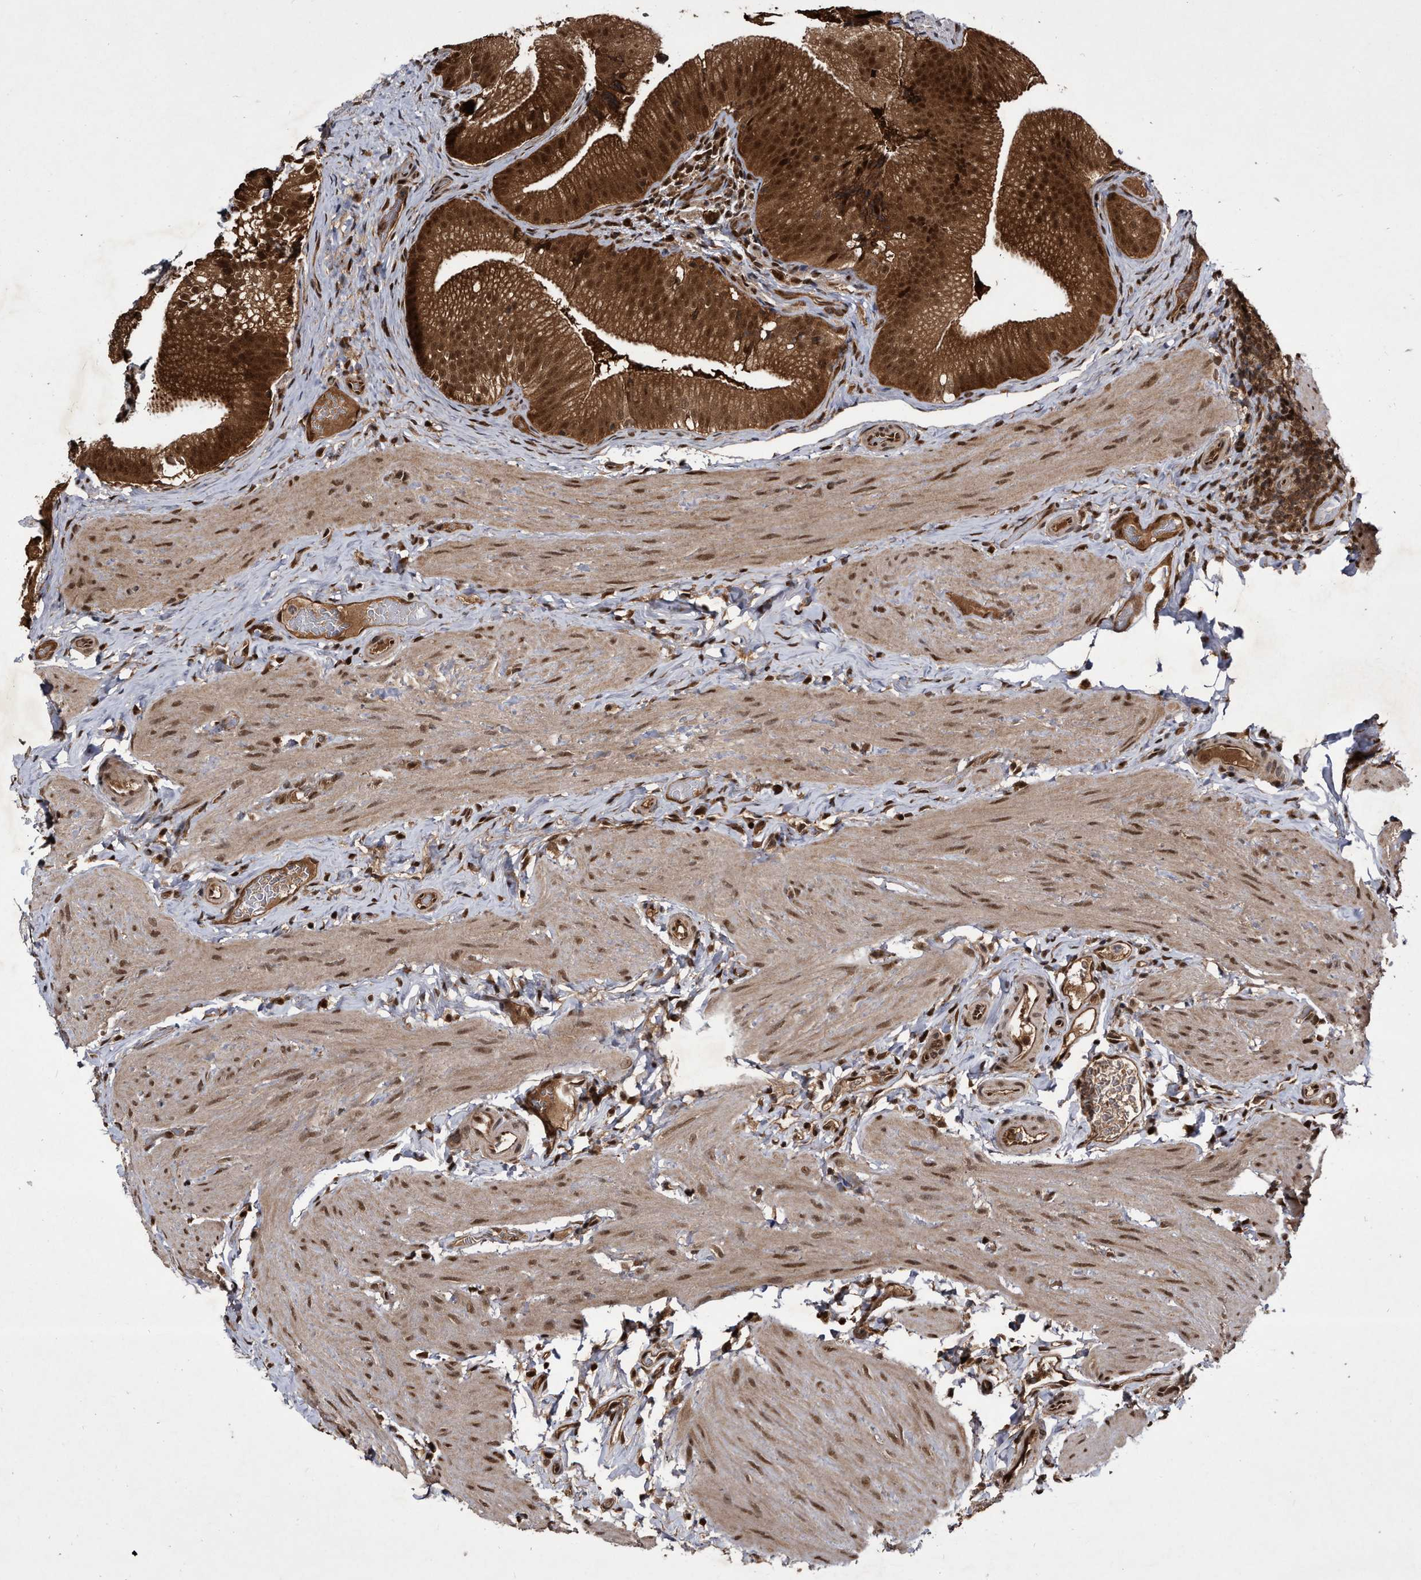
{"staining": {"intensity": "strong", "quantity": ">75%", "location": "cytoplasmic/membranous,nuclear"}, "tissue": "gallbladder", "cell_type": "Glandular cells", "image_type": "normal", "snomed": [{"axis": "morphology", "description": "Normal tissue, NOS"}, {"axis": "topography", "description": "Gallbladder"}], "caption": "DAB (3,3'-diaminobenzidine) immunohistochemical staining of benign gallbladder demonstrates strong cytoplasmic/membranous,nuclear protein expression in approximately >75% of glandular cells.", "gene": "RAD23B", "patient": {"sex": "female", "age": 30}}